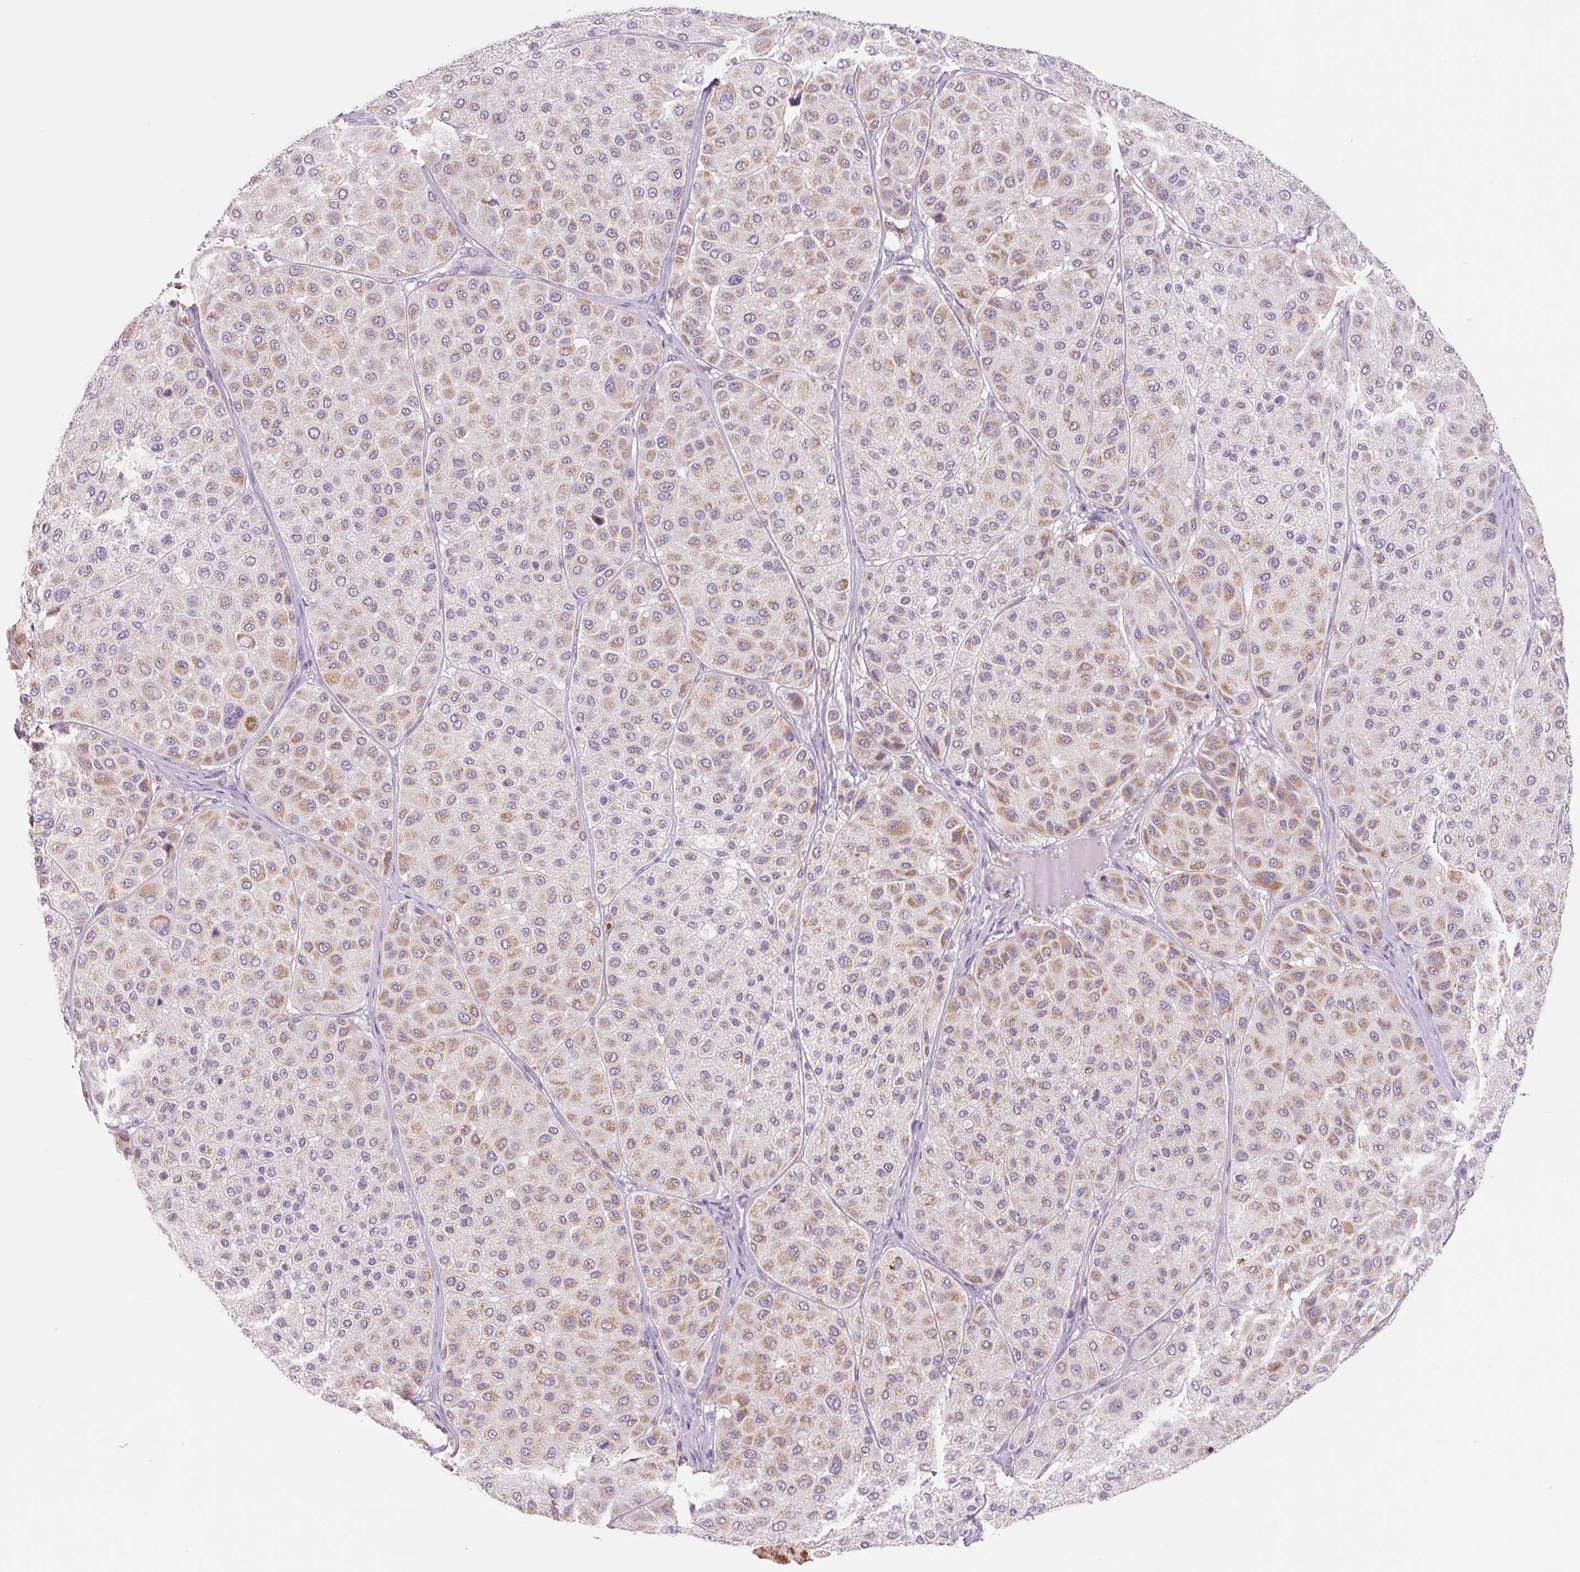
{"staining": {"intensity": "moderate", "quantity": "25%-75%", "location": "cytoplasmic/membranous"}, "tissue": "melanoma", "cell_type": "Tumor cells", "image_type": "cancer", "snomed": [{"axis": "morphology", "description": "Malignant melanoma, Metastatic site"}, {"axis": "topography", "description": "Smooth muscle"}], "caption": "Immunohistochemical staining of human melanoma demonstrates medium levels of moderate cytoplasmic/membranous expression in about 25%-75% of tumor cells.", "gene": "PCK2", "patient": {"sex": "male", "age": 41}}